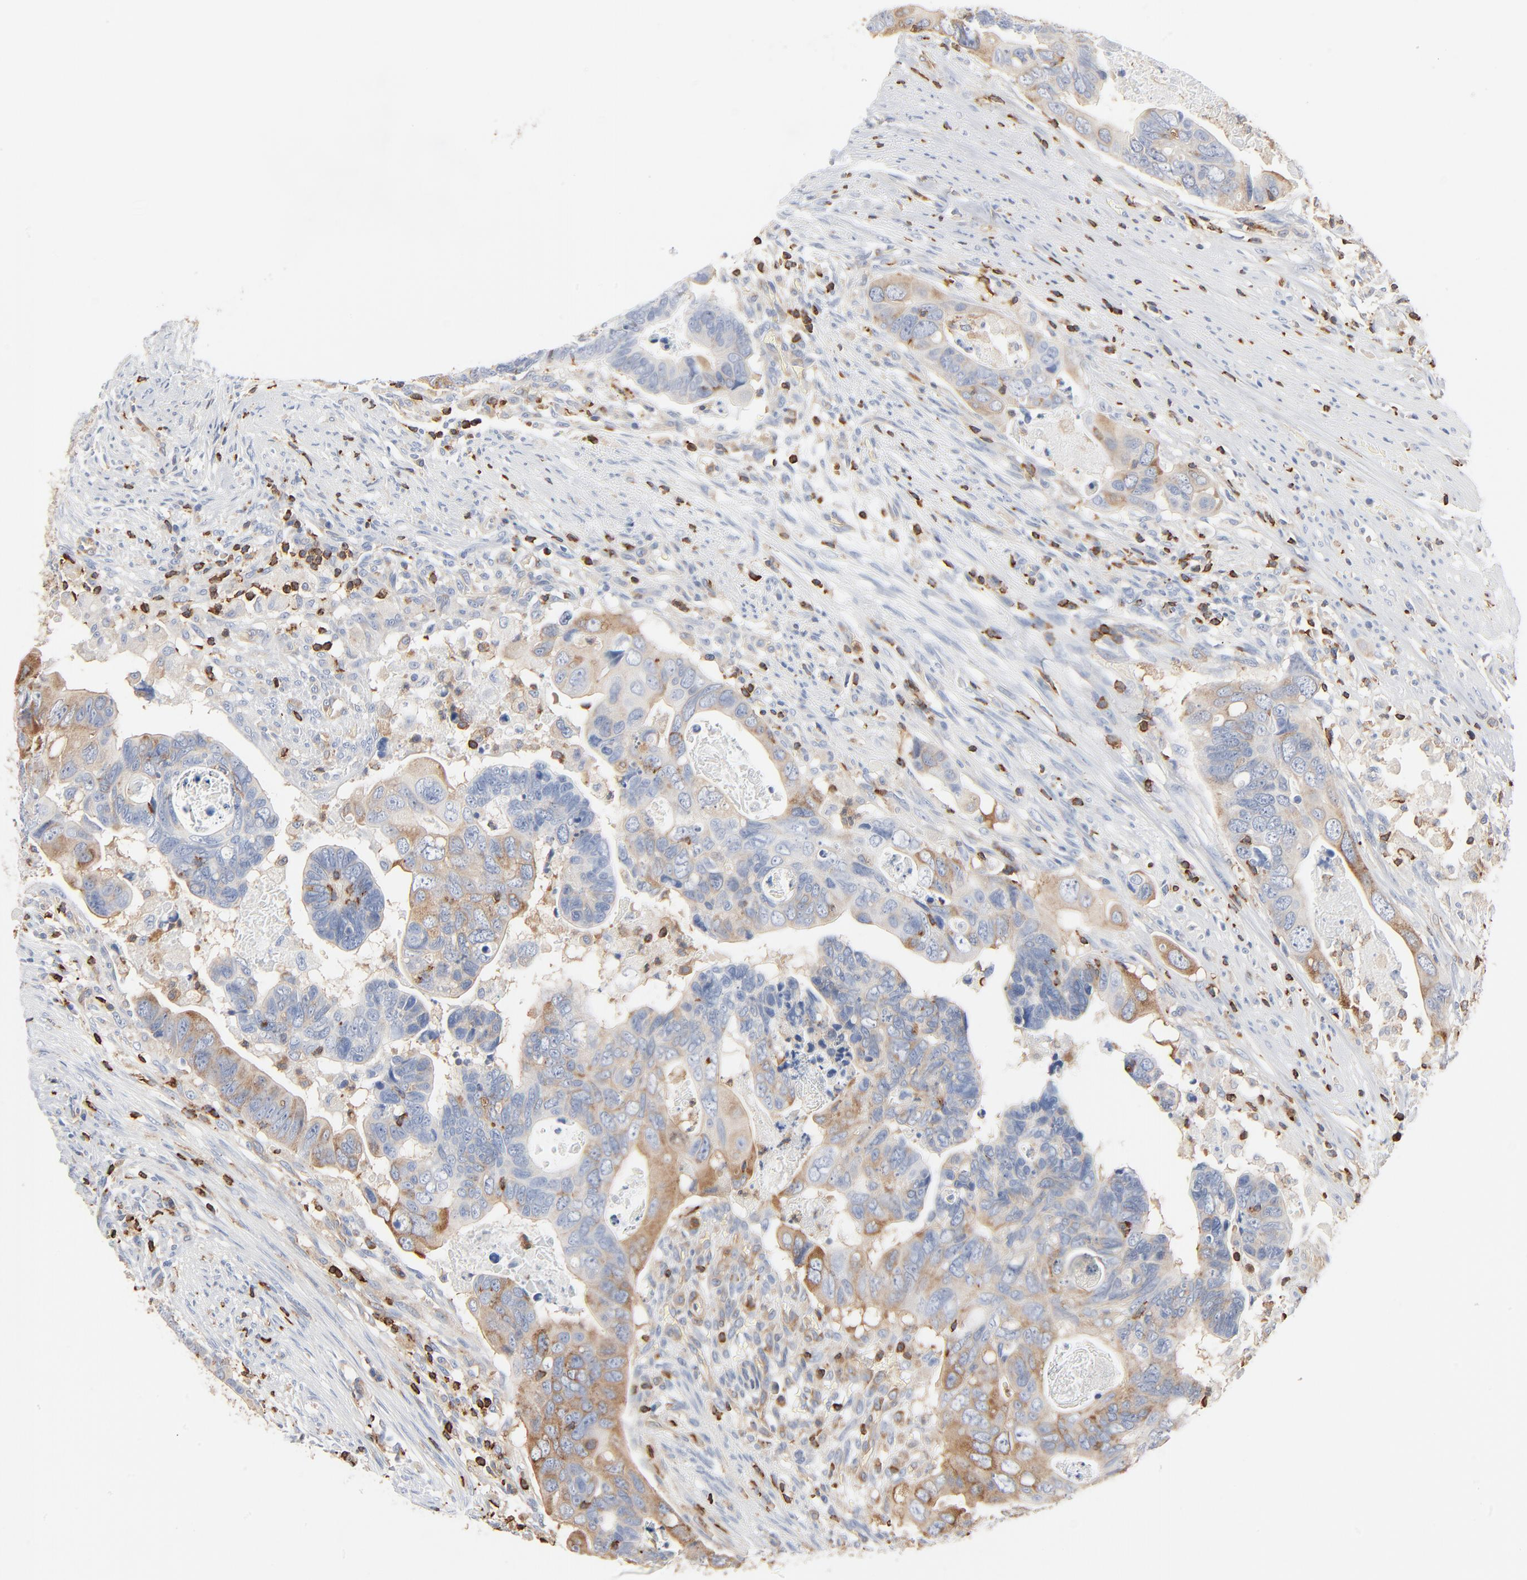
{"staining": {"intensity": "weak", "quantity": "25%-75%", "location": "cytoplasmic/membranous"}, "tissue": "colorectal cancer", "cell_type": "Tumor cells", "image_type": "cancer", "snomed": [{"axis": "morphology", "description": "Adenocarcinoma, NOS"}, {"axis": "topography", "description": "Rectum"}], "caption": "Brown immunohistochemical staining in colorectal adenocarcinoma shows weak cytoplasmic/membranous expression in about 25%-75% of tumor cells.", "gene": "SH3KBP1", "patient": {"sex": "male", "age": 53}}